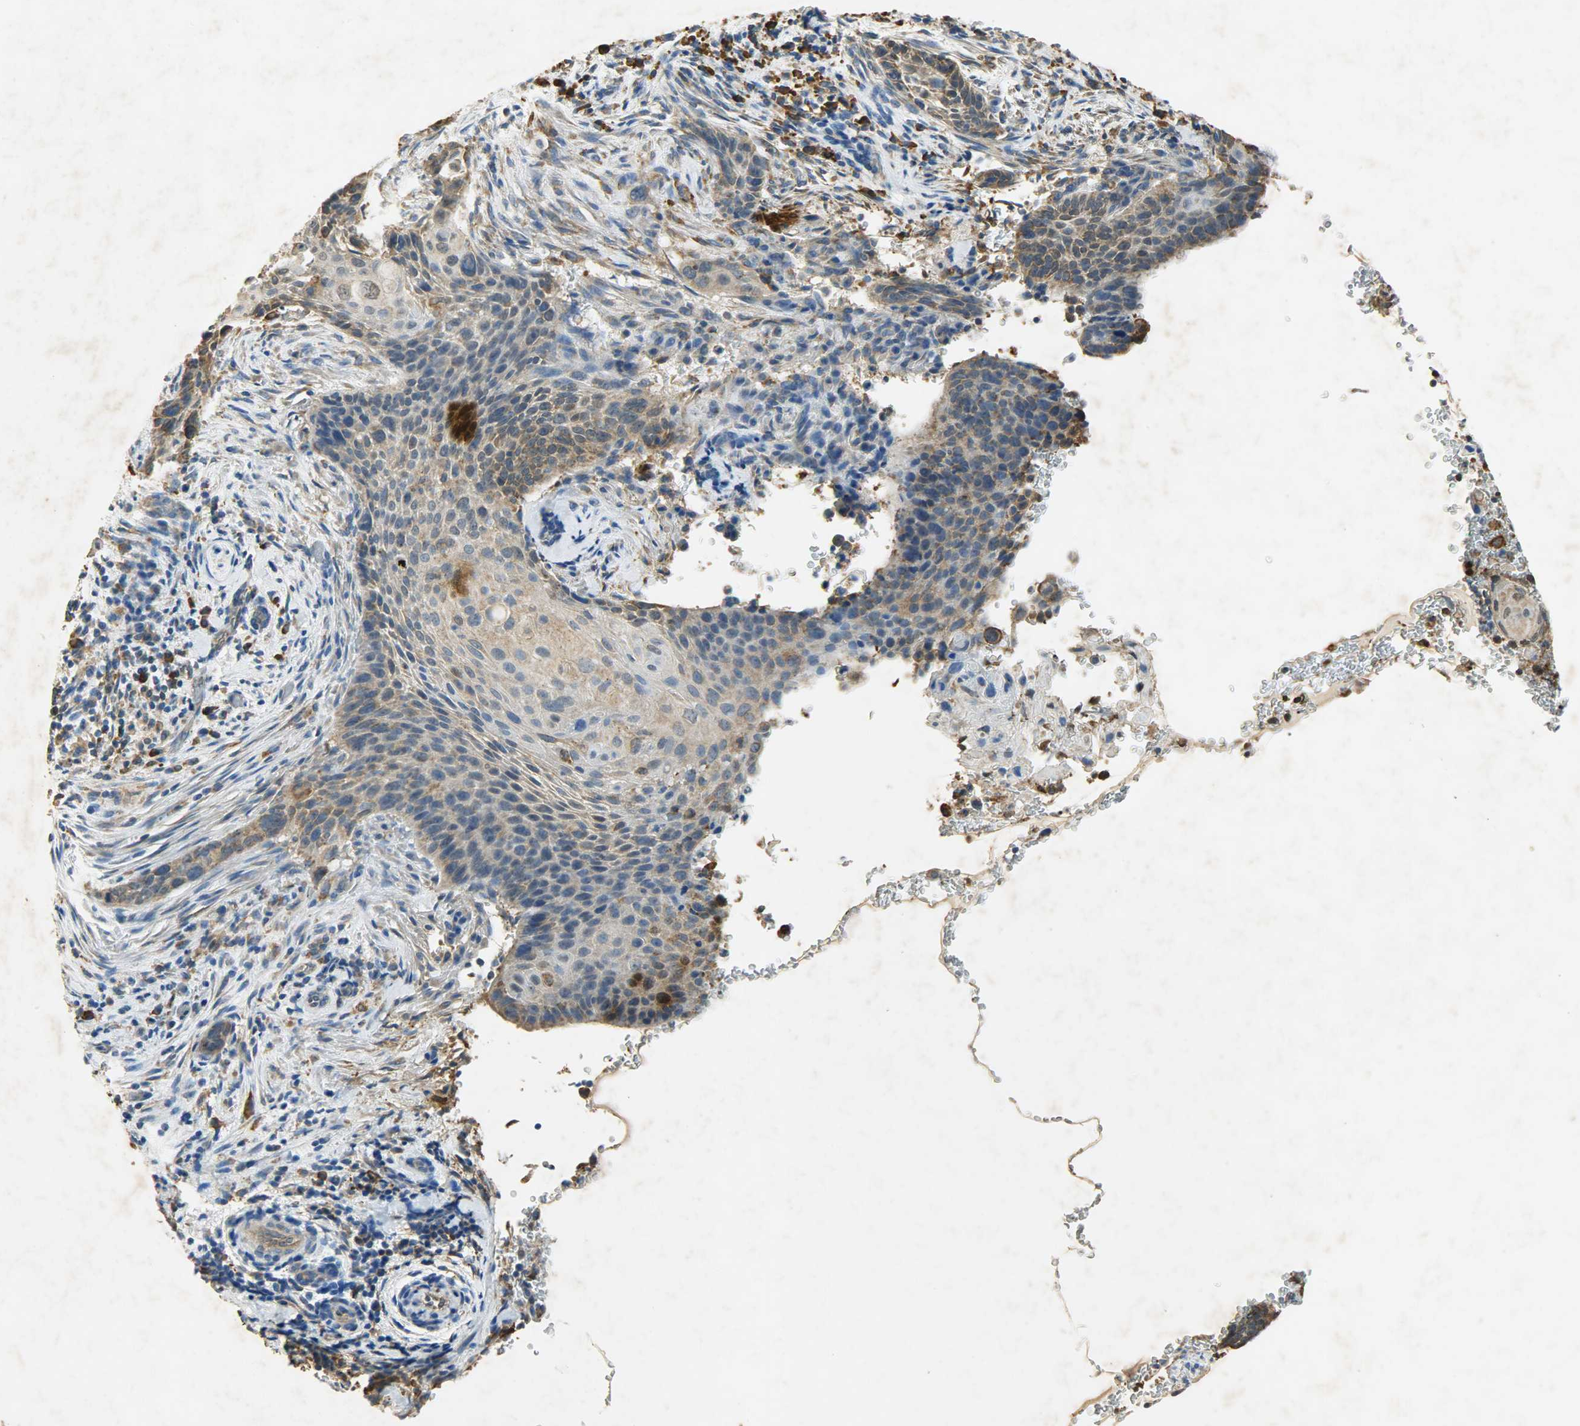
{"staining": {"intensity": "moderate", "quantity": ">75%", "location": "cytoplasmic/membranous"}, "tissue": "cervical cancer", "cell_type": "Tumor cells", "image_type": "cancer", "snomed": [{"axis": "morphology", "description": "Squamous cell carcinoma, NOS"}, {"axis": "topography", "description": "Cervix"}], "caption": "A medium amount of moderate cytoplasmic/membranous staining is appreciated in about >75% of tumor cells in cervical cancer tissue.", "gene": "HSPA5", "patient": {"sex": "female", "age": 33}}